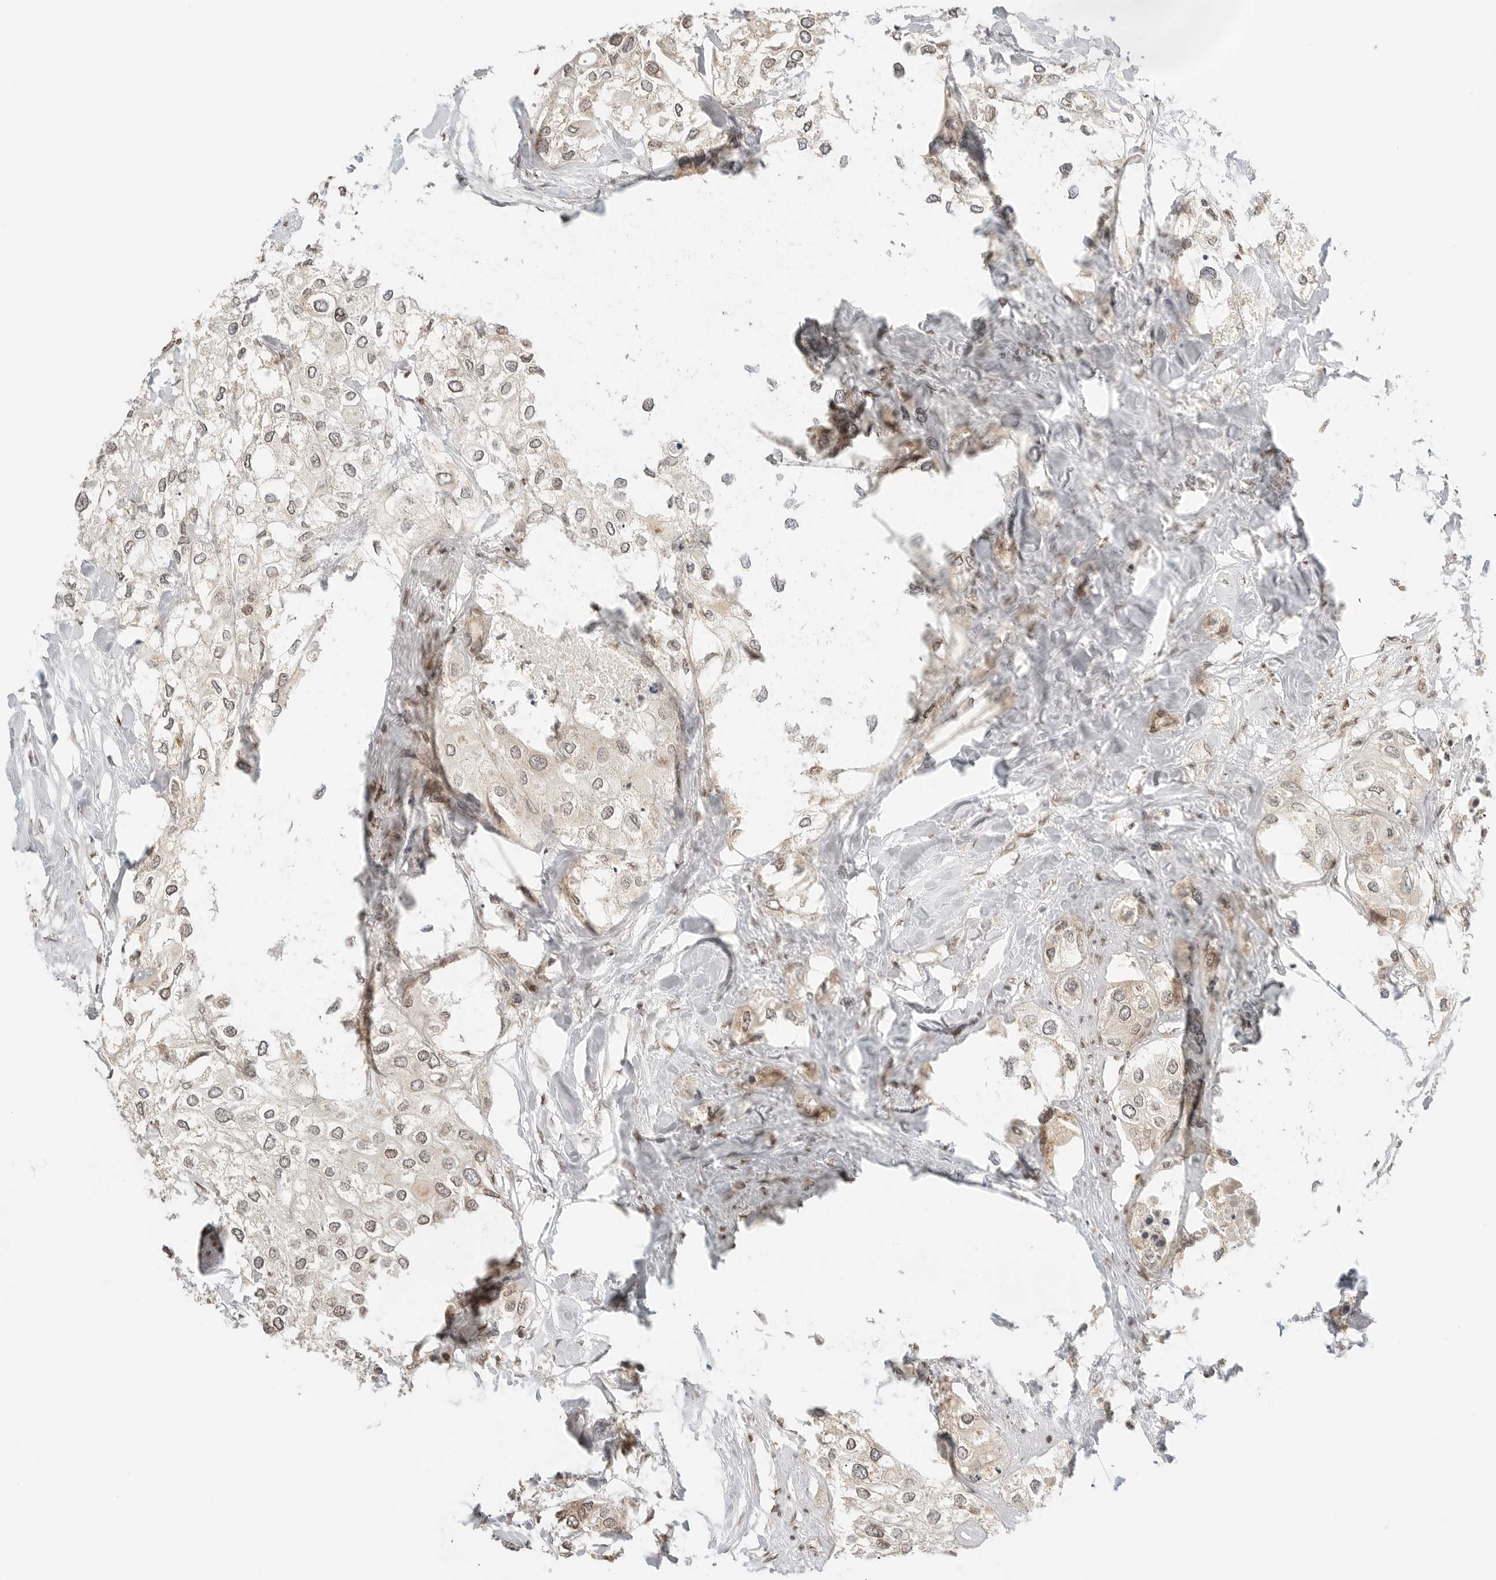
{"staining": {"intensity": "weak", "quantity": "<25%", "location": "cytoplasmic/membranous,nuclear"}, "tissue": "urothelial cancer", "cell_type": "Tumor cells", "image_type": "cancer", "snomed": [{"axis": "morphology", "description": "Urothelial carcinoma, High grade"}, {"axis": "topography", "description": "Urinary bladder"}], "caption": "The photomicrograph exhibits no staining of tumor cells in high-grade urothelial carcinoma.", "gene": "POLH", "patient": {"sex": "male", "age": 64}}